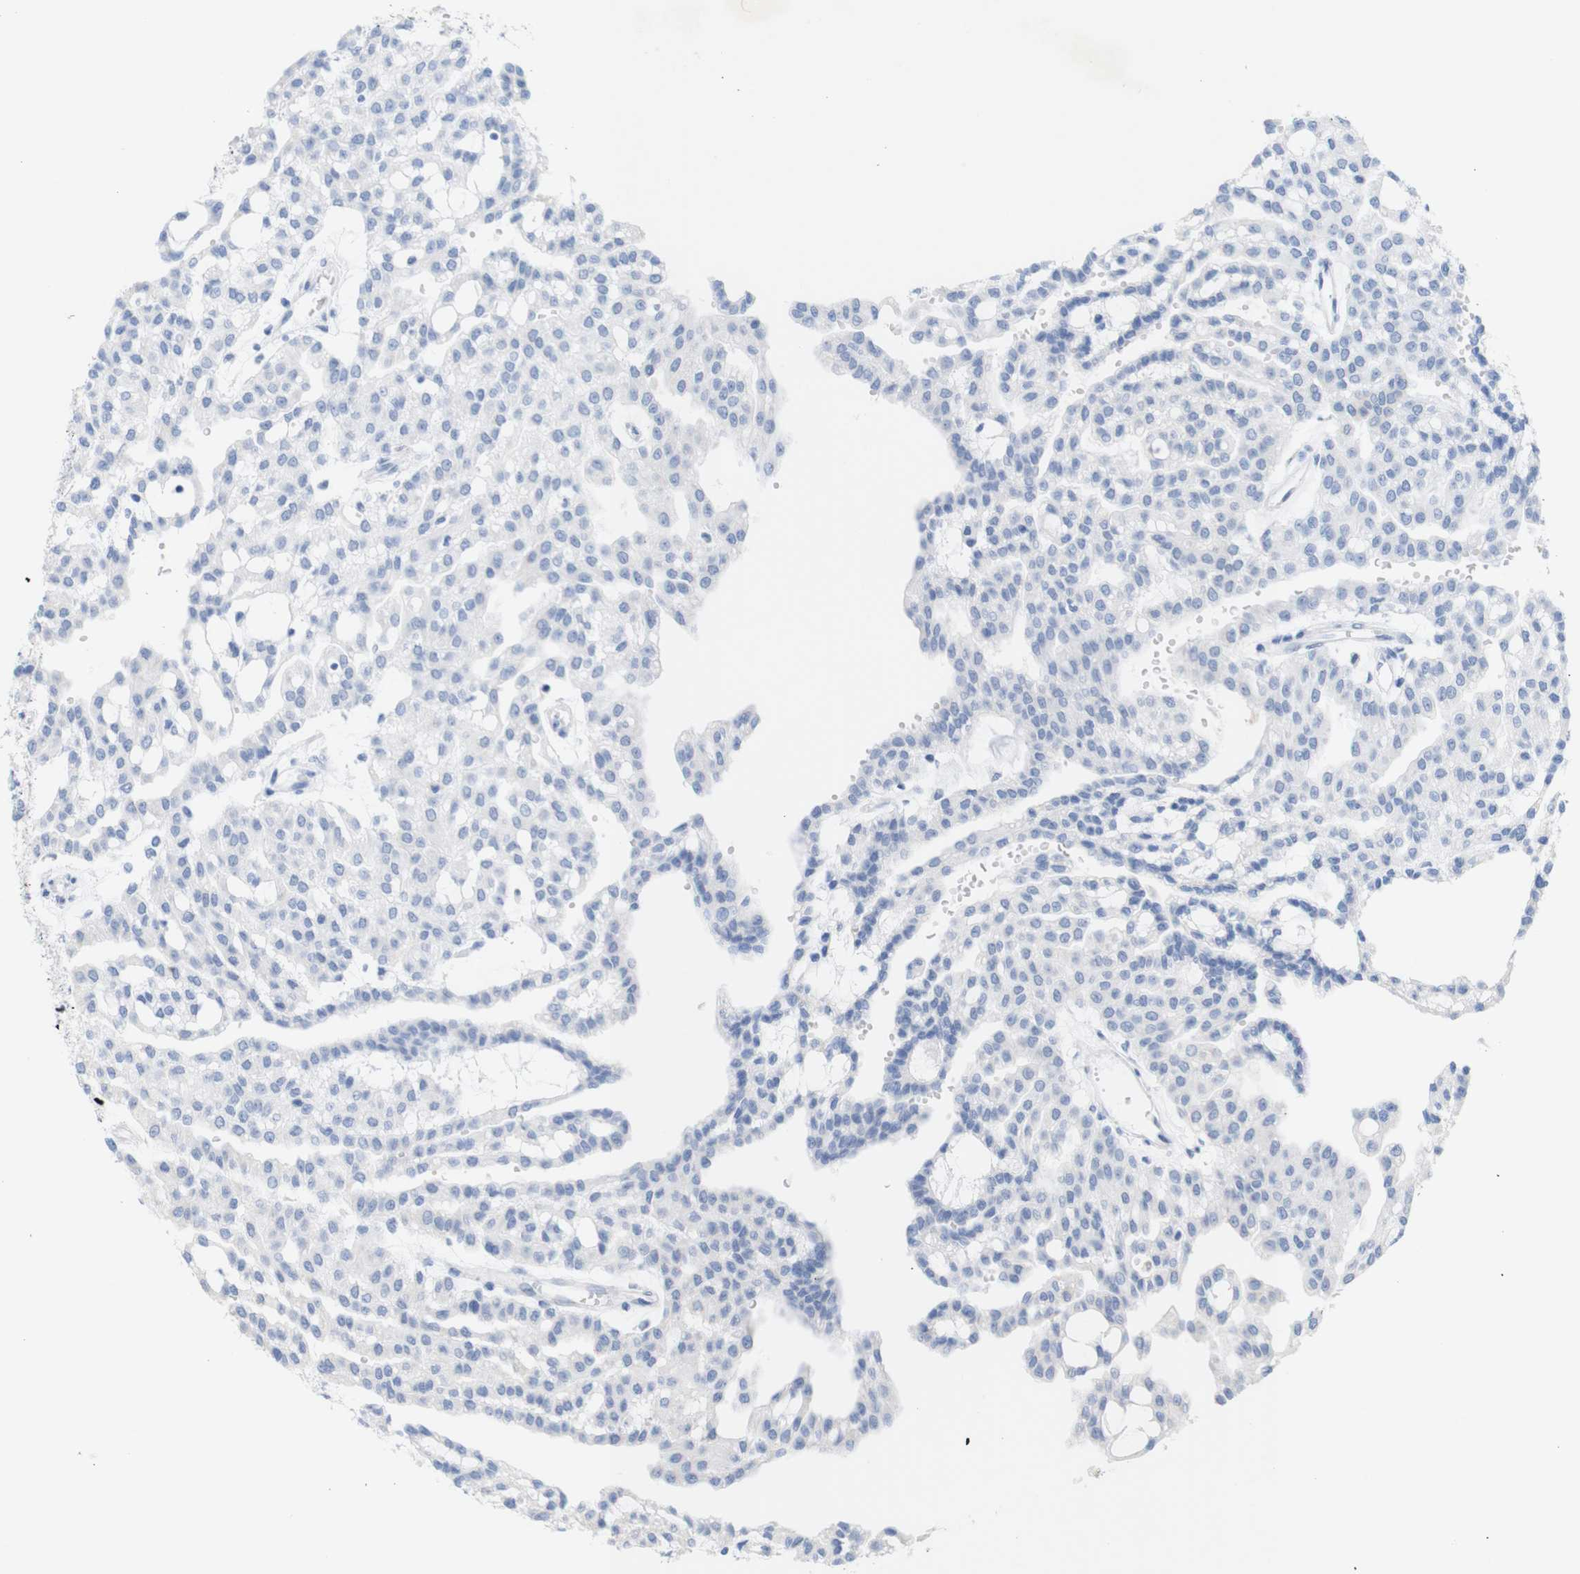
{"staining": {"intensity": "negative", "quantity": "none", "location": "none"}, "tissue": "renal cancer", "cell_type": "Tumor cells", "image_type": "cancer", "snomed": [{"axis": "morphology", "description": "Adenocarcinoma, NOS"}, {"axis": "topography", "description": "Kidney"}], "caption": "Immunohistochemical staining of renal cancer (adenocarcinoma) shows no significant expression in tumor cells.", "gene": "LAG3", "patient": {"sex": "male", "age": 63}}